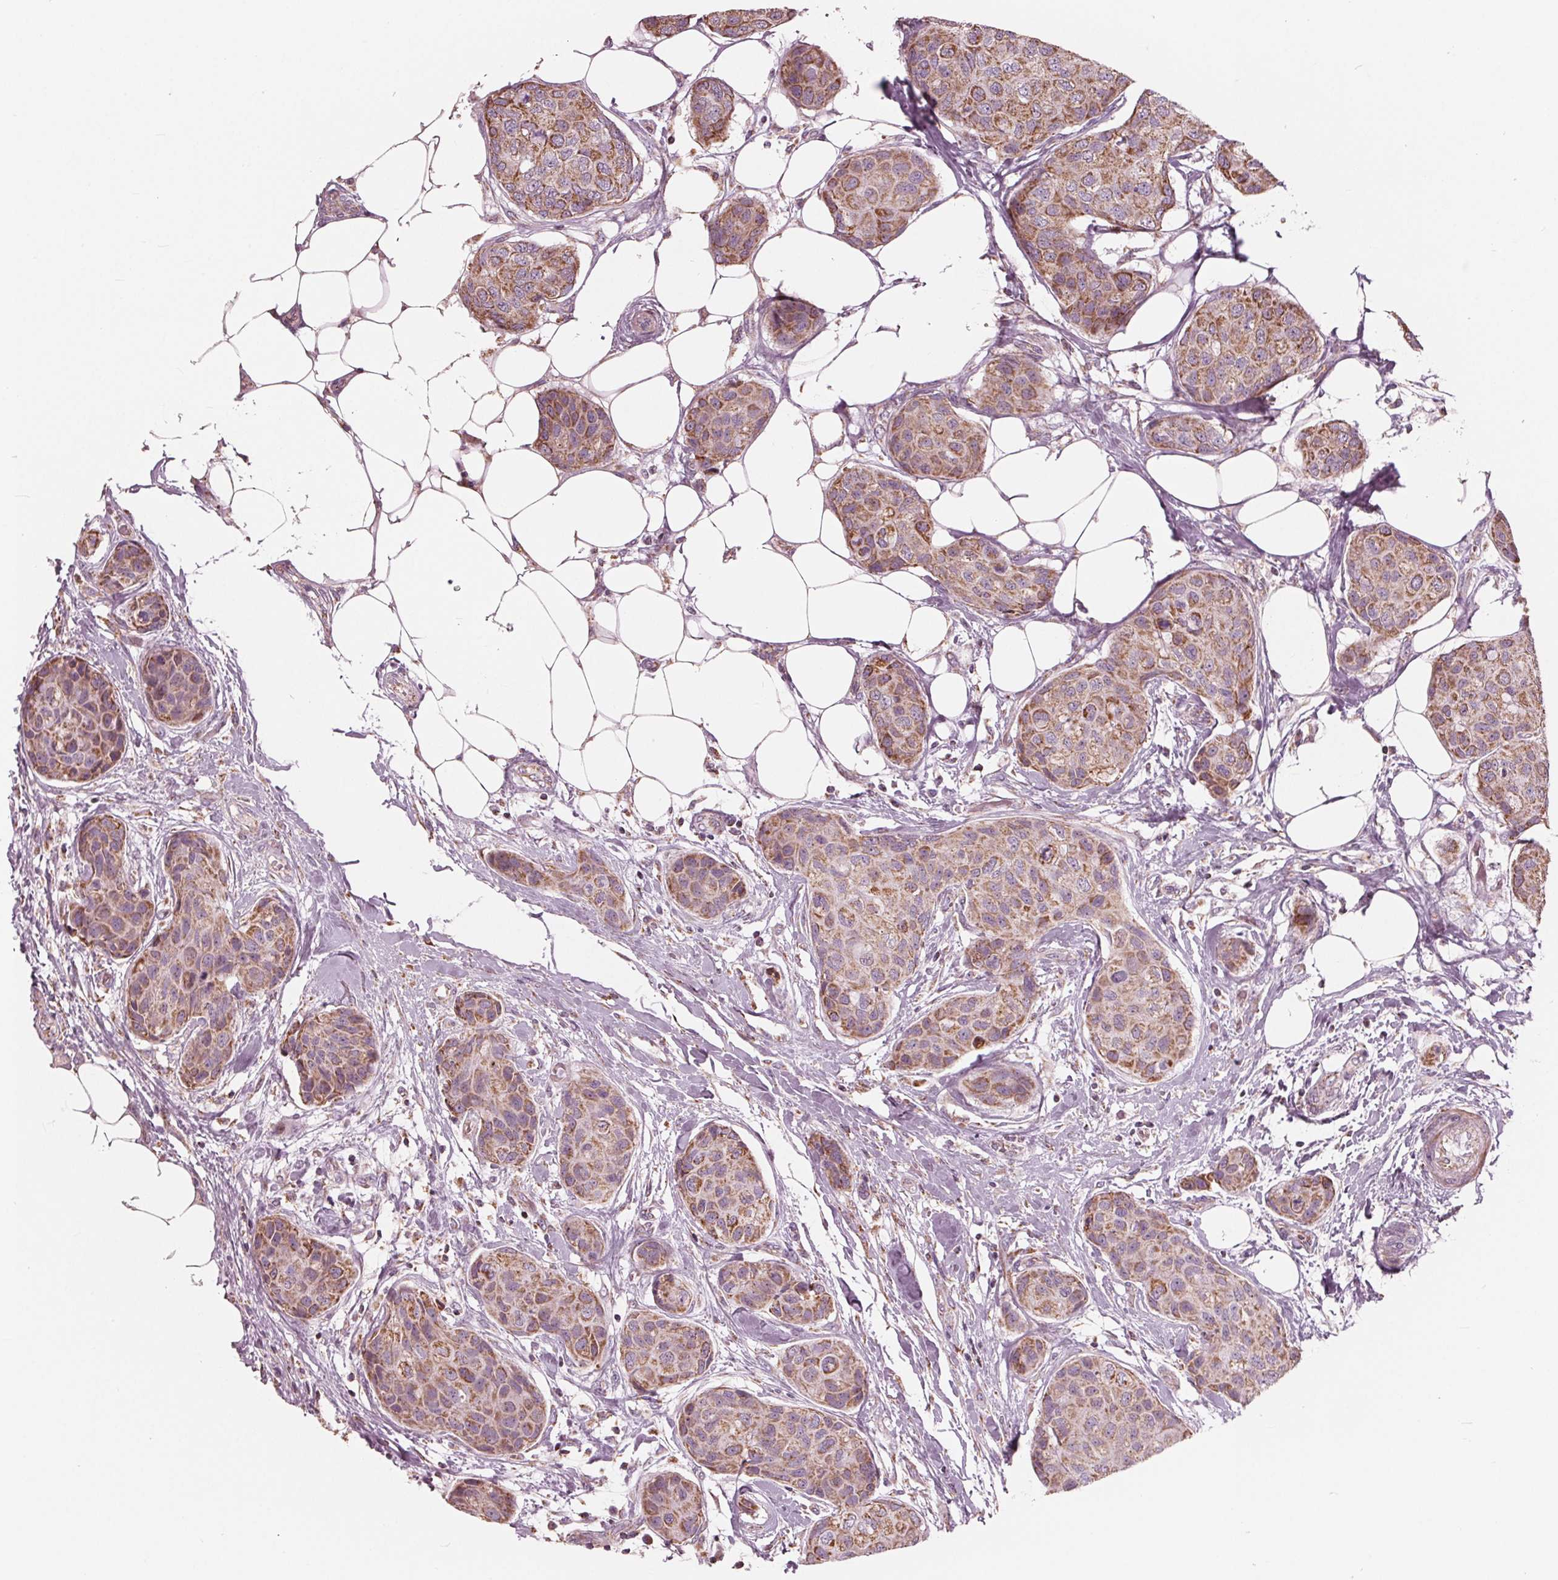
{"staining": {"intensity": "moderate", "quantity": ">75%", "location": "cytoplasmic/membranous"}, "tissue": "breast cancer", "cell_type": "Tumor cells", "image_type": "cancer", "snomed": [{"axis": "morphology", "description": "Duct carcinoma"}, {"axis": "topography", "description": "Breast"}], "caption": "Brown immunohistochemical staining in human intraductal carcinoma (breast) displays moderate cytoplasmic/membranous positivity in about >75% of tumor cells. (Stains: DAB (3,3'-diaminobenzidine) in brown, nuclei in blue, Microscopy: brightfield microscopy at high magnification).", "gene": "DCAF4L2", "patient": {"sex": "female", "age": 80}}